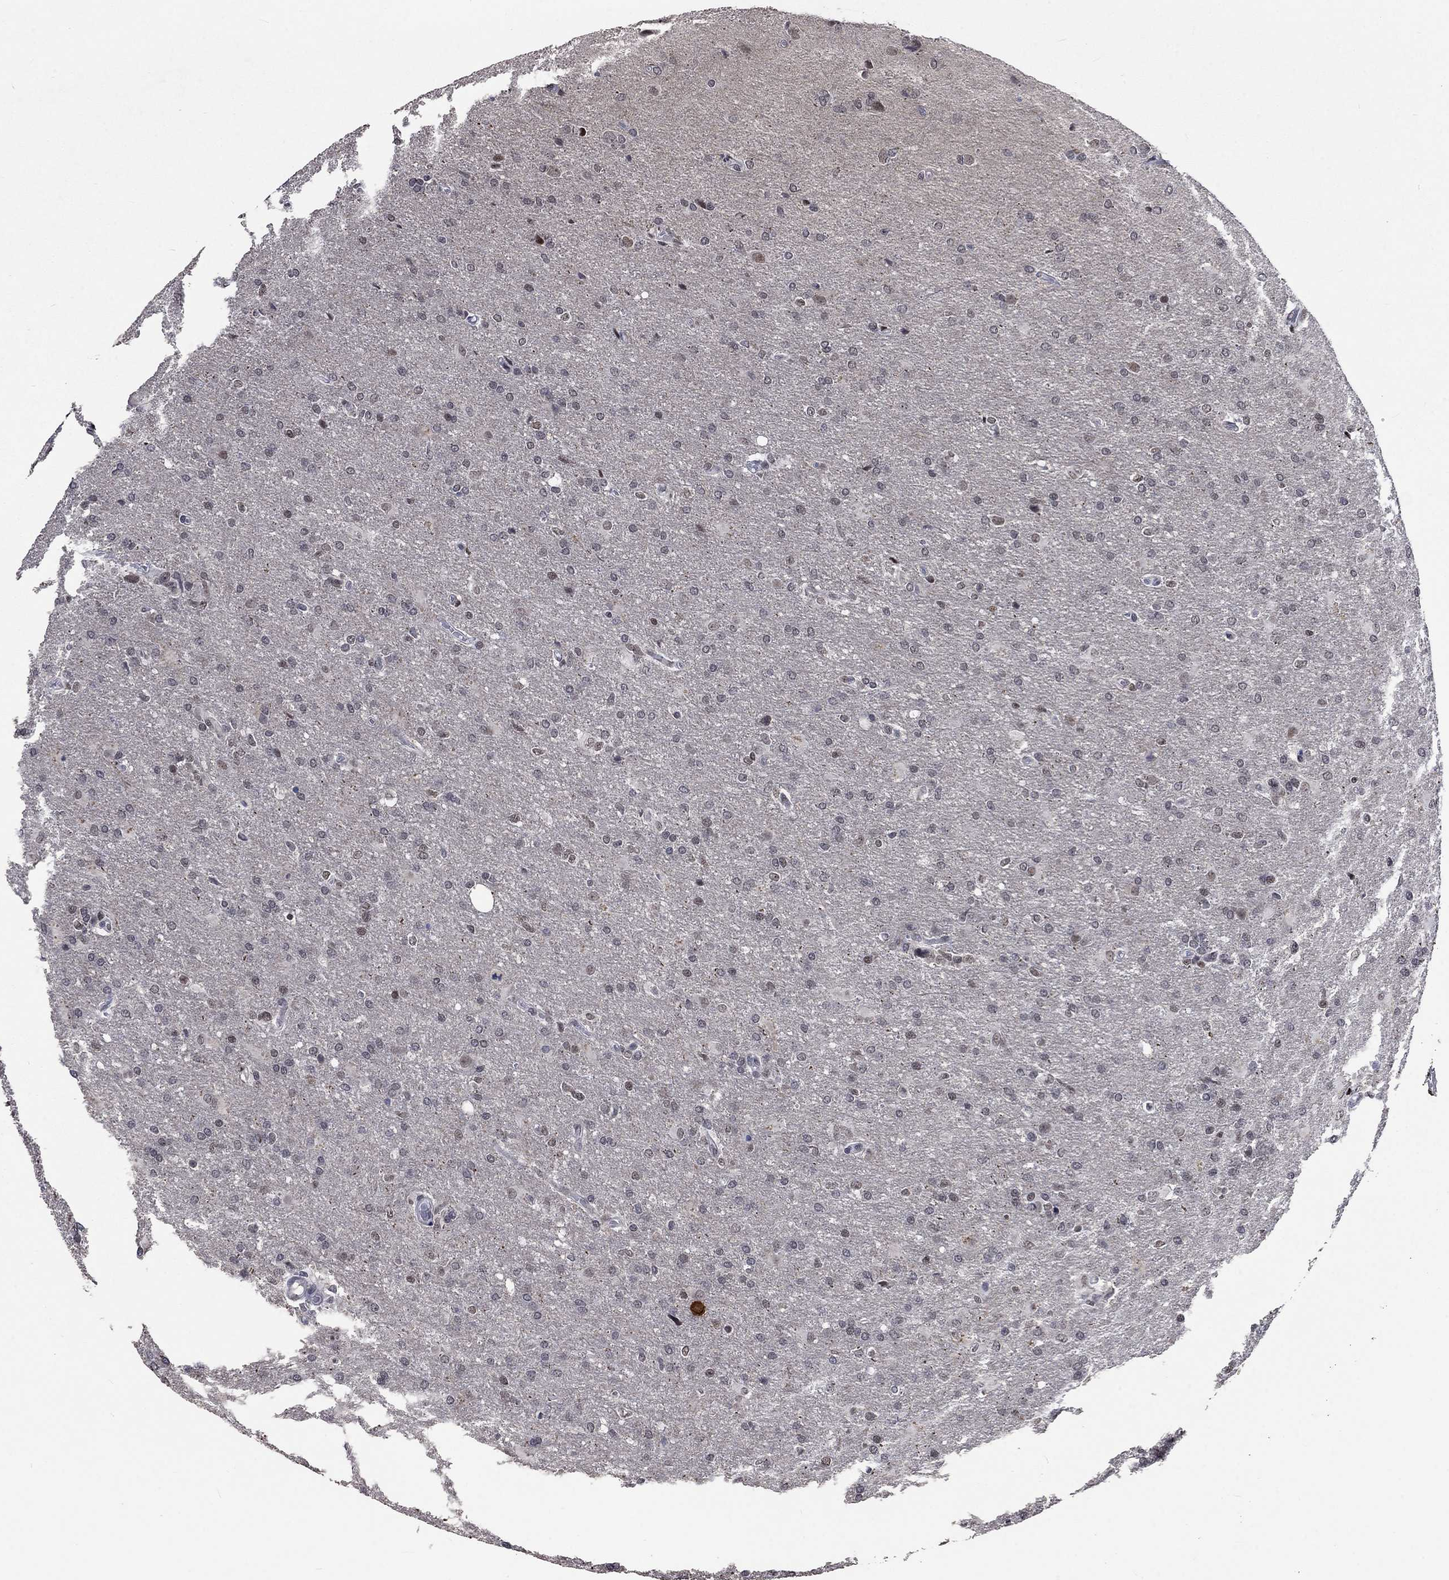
{"staining": {"intensity": "negative", "quantity": "none", "location": "none"}, "tissue": "glioma", "cell_type": "Tumor cells", "image_type": "cancer", "snomed": [{"axis": "morphology", "description": "Glioma, malignant, High grade"}, {"axis": "topography", "description": "Brain"}], "caption": "A high-resolution image shows immunohistochemistry (IHC) staining of malignant glioma (high-grade), which exhibits no significant expression in tumor cells.", "gene": "HCFC1", "patient": {"sex": "male", "age": 68}}